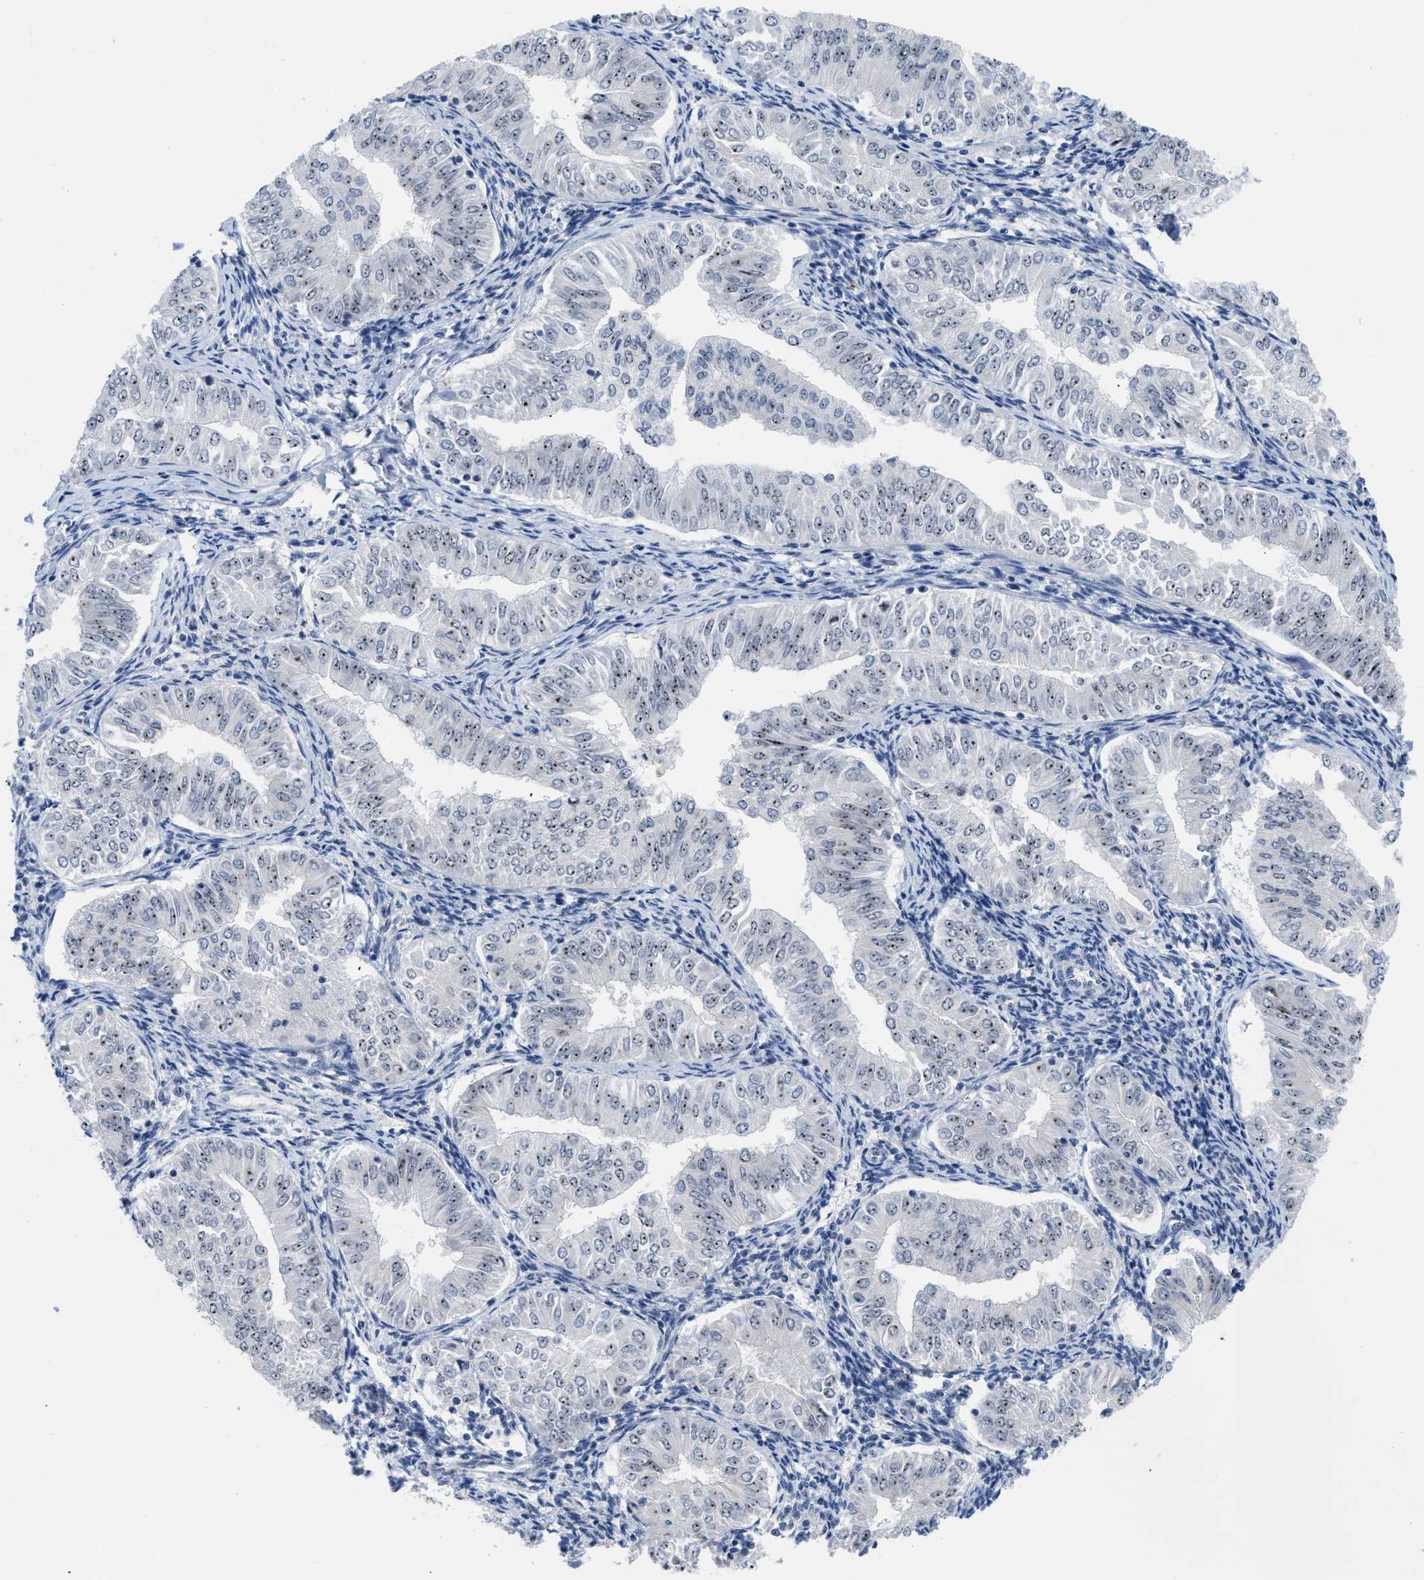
{"staining": {"intensity": "moderate", "quantity": ">75%", "location": "nuclear"}, "tissue": "endometrial cancer", "cell_type": "Tumor cells", "image_type": "cancer", "snomed": [{"axis": "morphology", "description": "Normal tissue, NOS"}, {"axis": "morphology", "description": "Adenocarcinoma, NOS"}, {"axis": "topography", "description": "Endometrium"}], "caption": "Endometrial cancer (adenocarcinoma) stained for a protein exhibits moderate nuclear positivity in tumor cells.", "gene": "NOP58", "patient": {"sex": "female", "age": 53}}